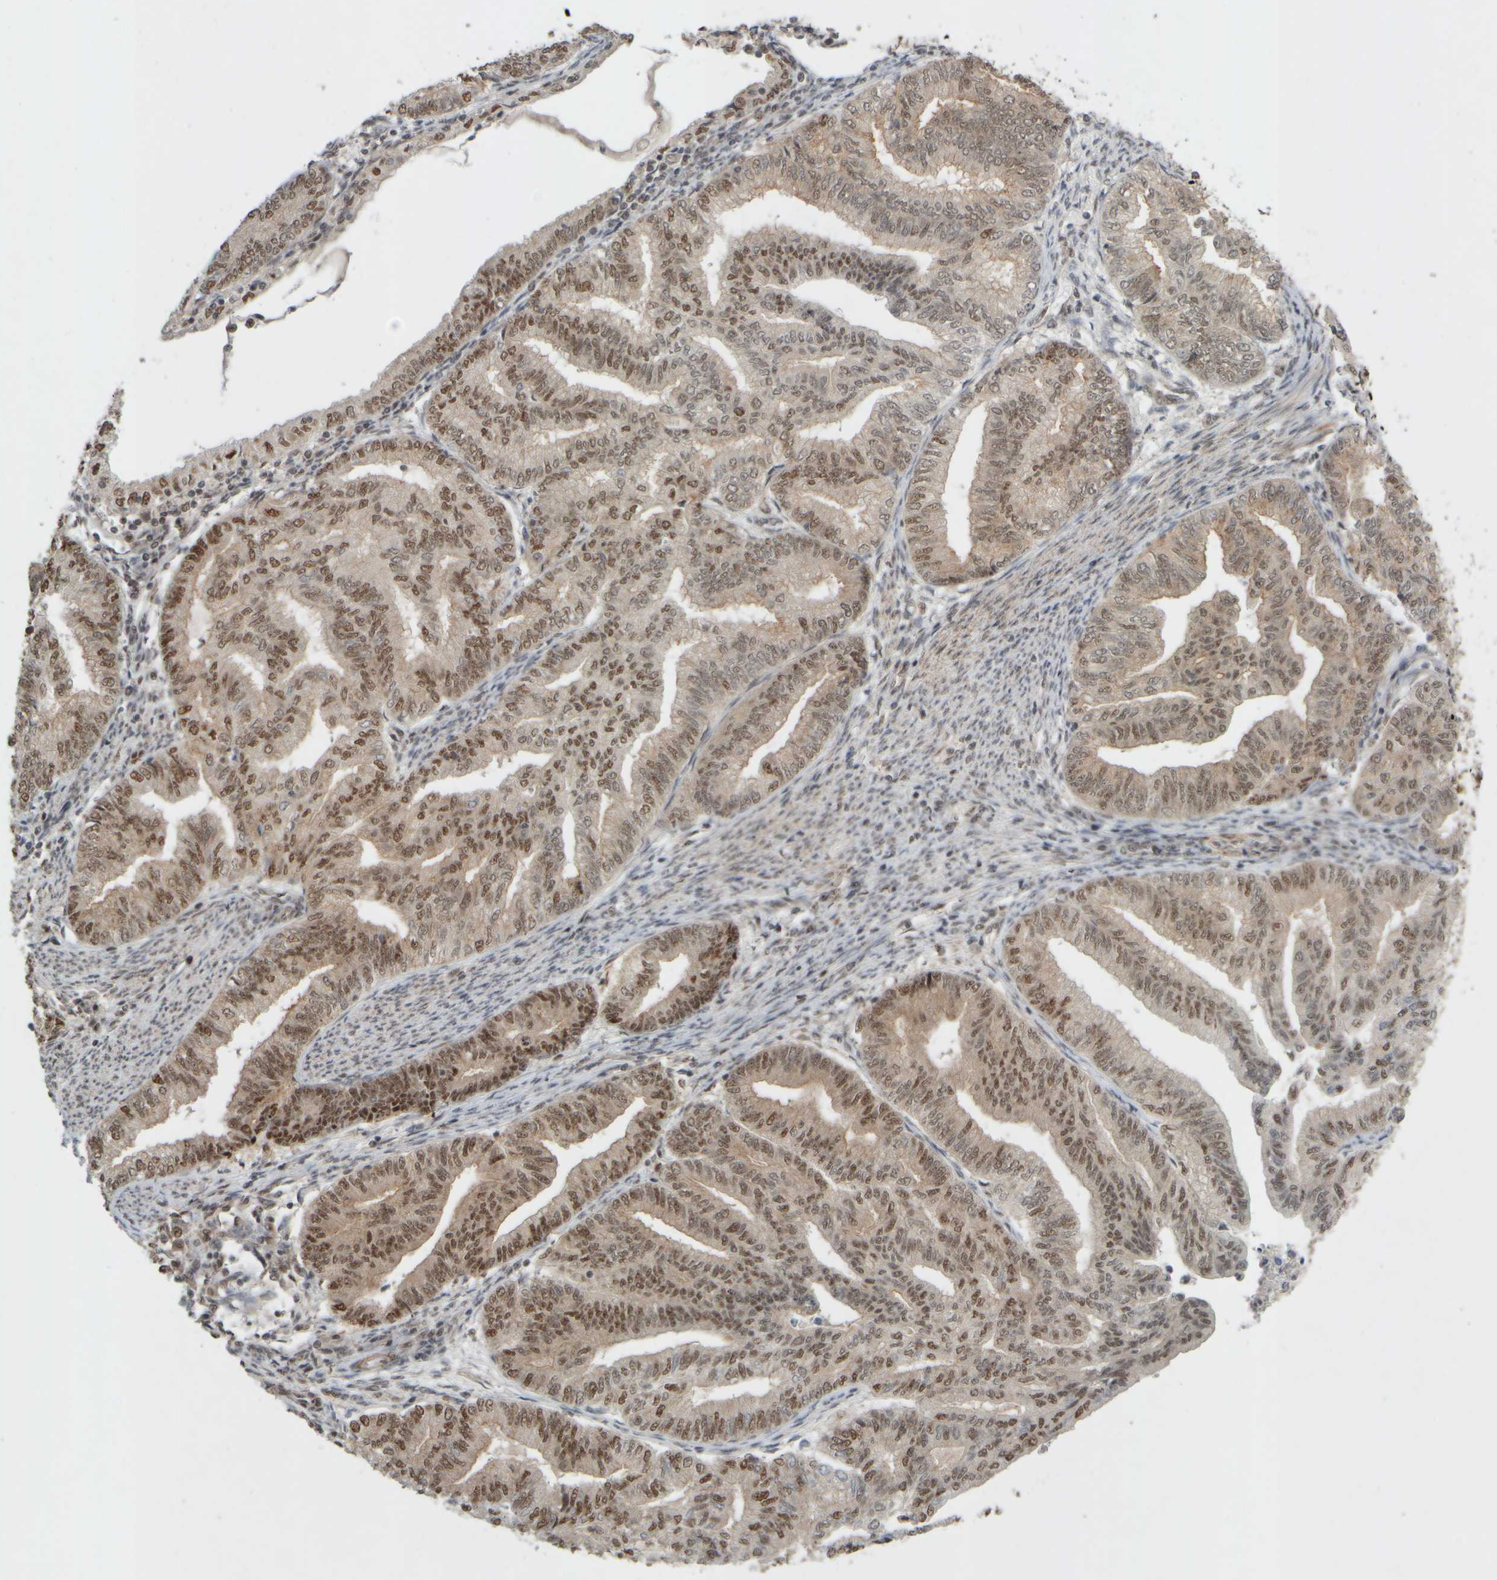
{"staining": {"intensity": "moderate", "quantity": ">75%", "location": "nuclear"}, "tissue": "endometrial cancer", "cell_type": "Tumor cells", "image_type": "cancer", "snomed": [{"axis": "morphology", "description": "Adenocarcinoma, NOS"}, {"axis": "topography", "description": "Endometrium"}], "caption": "Human adenocarcinoma (endometrial) stained with a brown dye reveals moderate nuclear positive positivity in approximately >75% of tumor cells.", "gene": "SYNRG", "patient": {"sex": "female", "age": 79}}